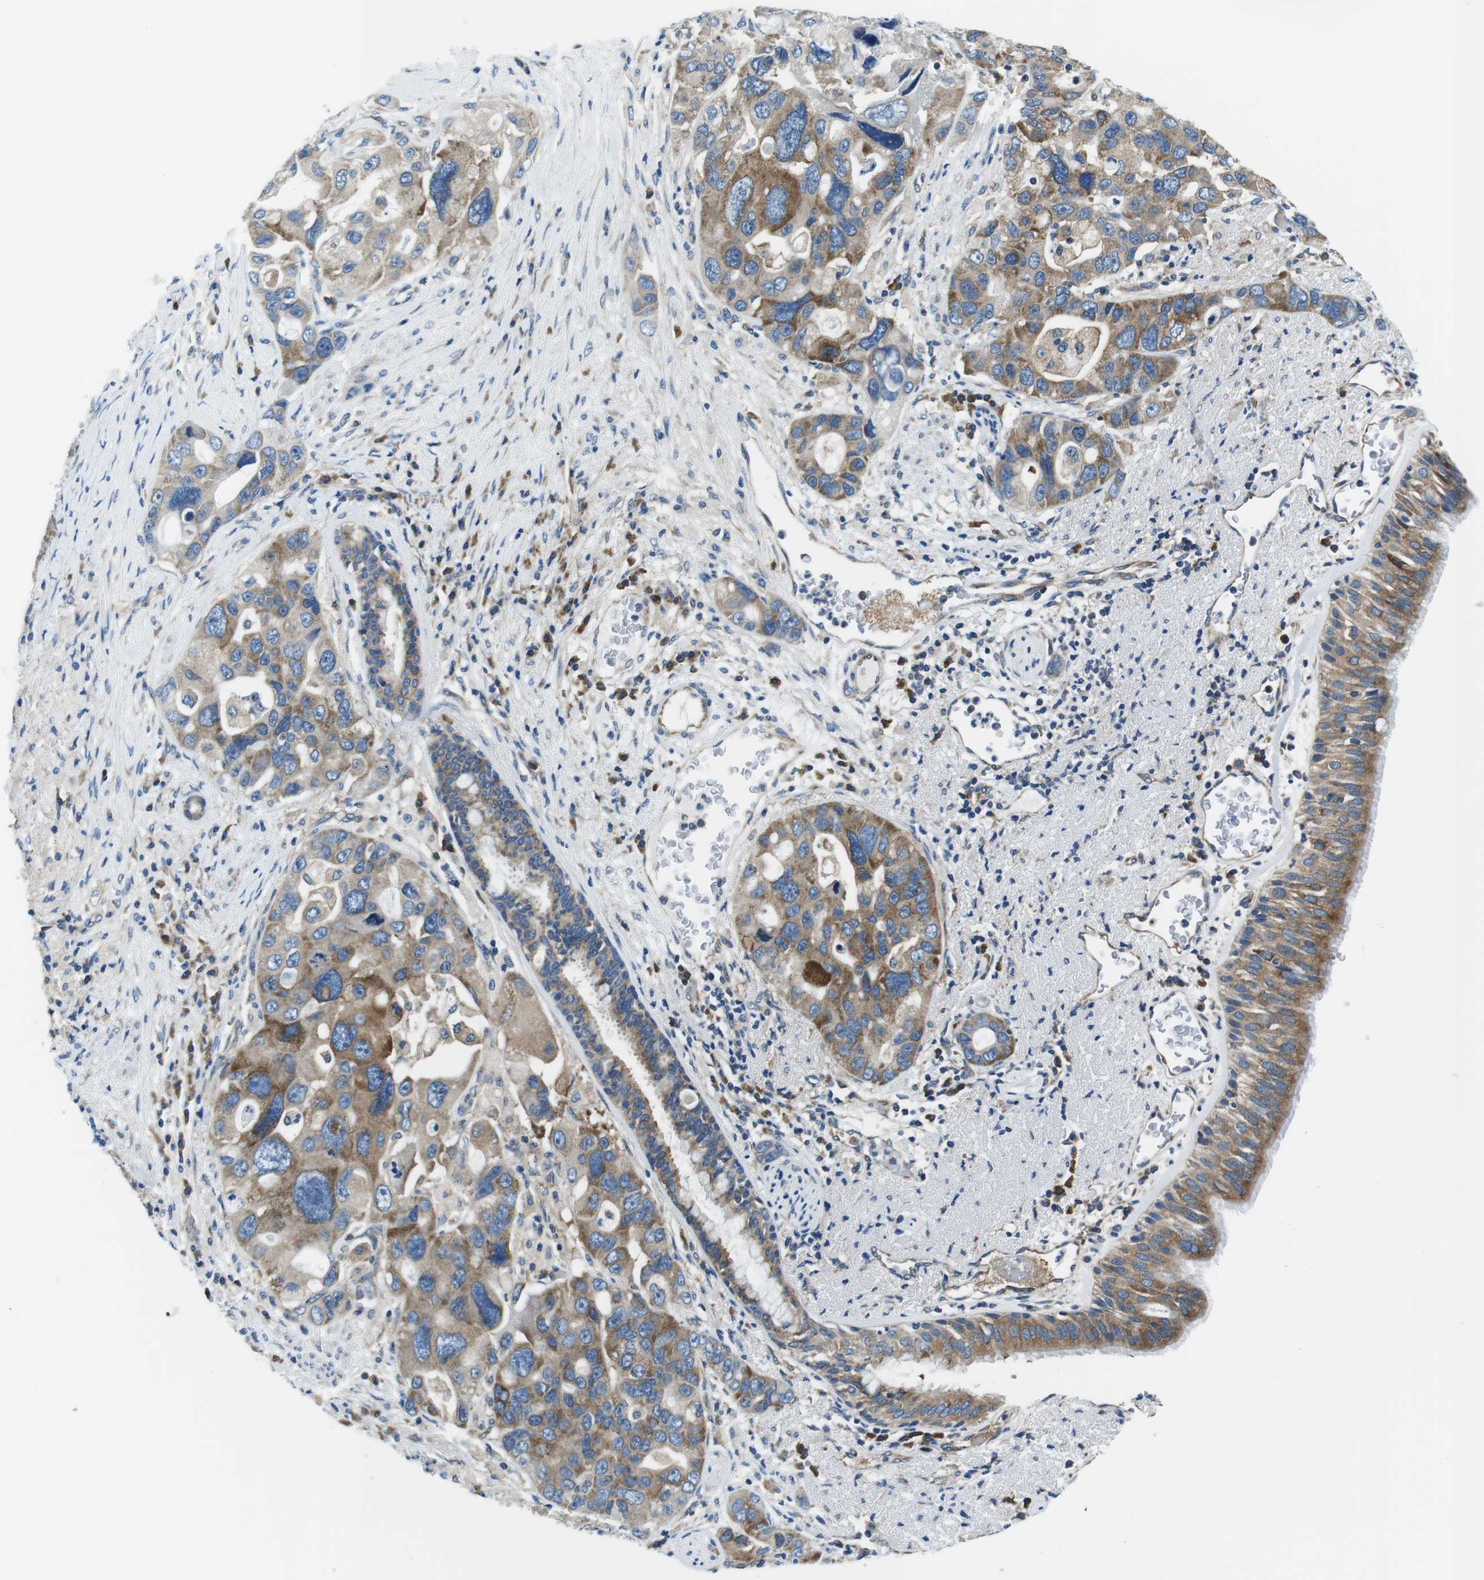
{"staining": {"intensity": "moderate", "quantity": ">75%", "location": "cytoplasmic/membranous"}, "tissue": "bronchus", "cell_type": "Respiratory epithelial cells", "image_type": "normal", "snomed": [{"axis": "morphology", "description": "Normal tissue, NOS"}, {"axis": "morphology", "description": "Adenocarcinoma, NOS"}, {"axis": "morphology", "description": "Adenocarcinoma, metastatic, NOS"}, {"axis": "topography", "description": "Lymph node"}, {"axis": "topography", "description": "Bronchus"}, {"axis": "topography", "description": "Lung"}], "caption": "Protein analysis of unremarkable bronchus displays moderate cytoplasmic/membranous staining in about >75% of respiratory epithelial cells.", "gene": "EIF2B5", "patient": {"sex": "female", "age": 54}}